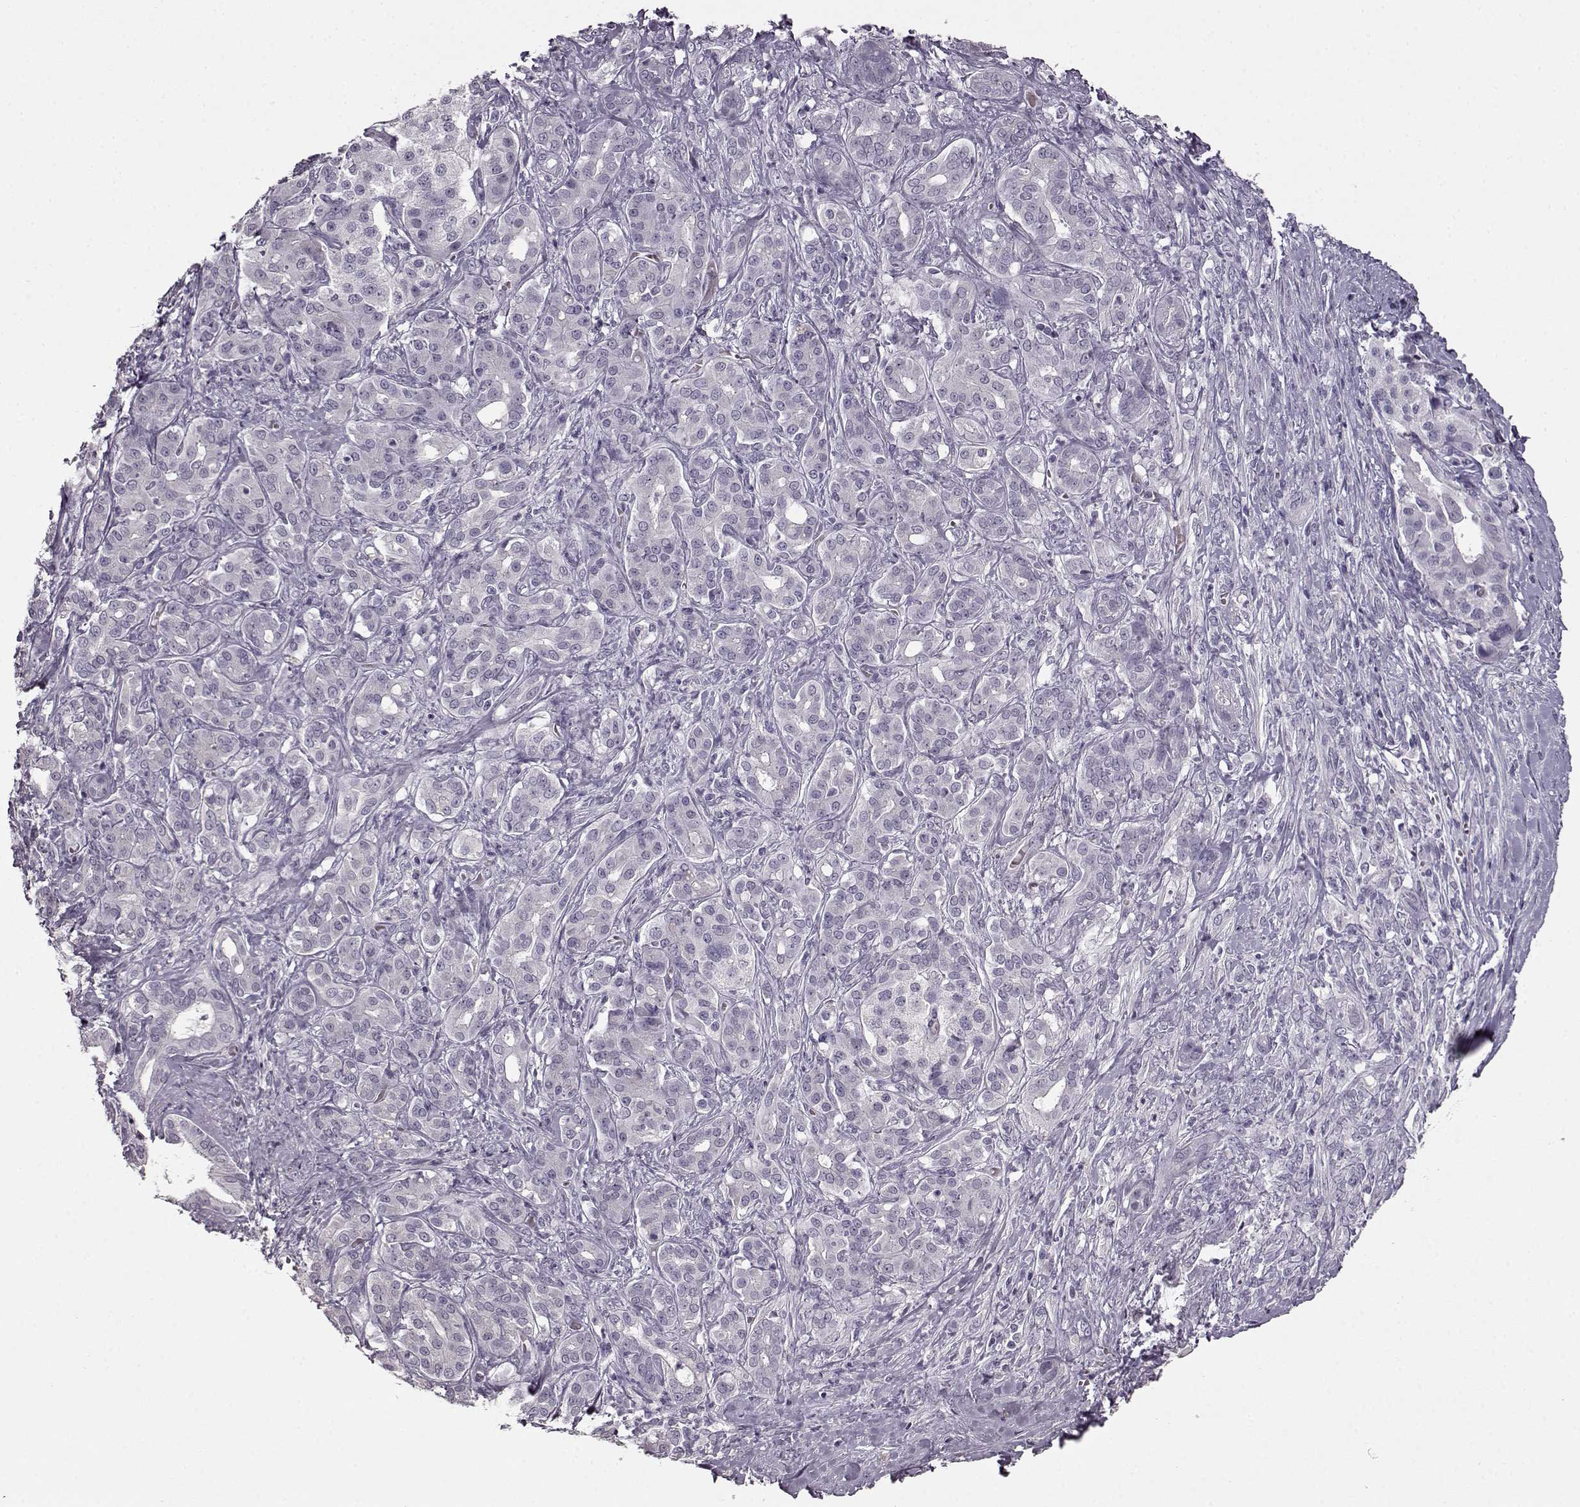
{"staining": {"intensity": "negative", "quantity": "none", "location": "none"}, "tissue": "pancreatic cancer", "cell_type": "Tumor cells", "image_type": "cancer", "snomed": [{"axis": "morphology", "description": "Normal tissue, NOS"}, {"axis": "morphology", "description": "Inflammation, NOS"}, {"axis": "morphology", "description": "Adenocarcinoma, NOS"}, {"axis": "topography", "description": "Pancreas"}], "caption": "A high-resolution image shows immunohistochemistry (IHC) staining of pancreatic cancer (adenocarcinoma), which exhibits no significant expression in tumor cells.", "gene": "FSHB", "patient": {"sex": "male", "age": 57}}